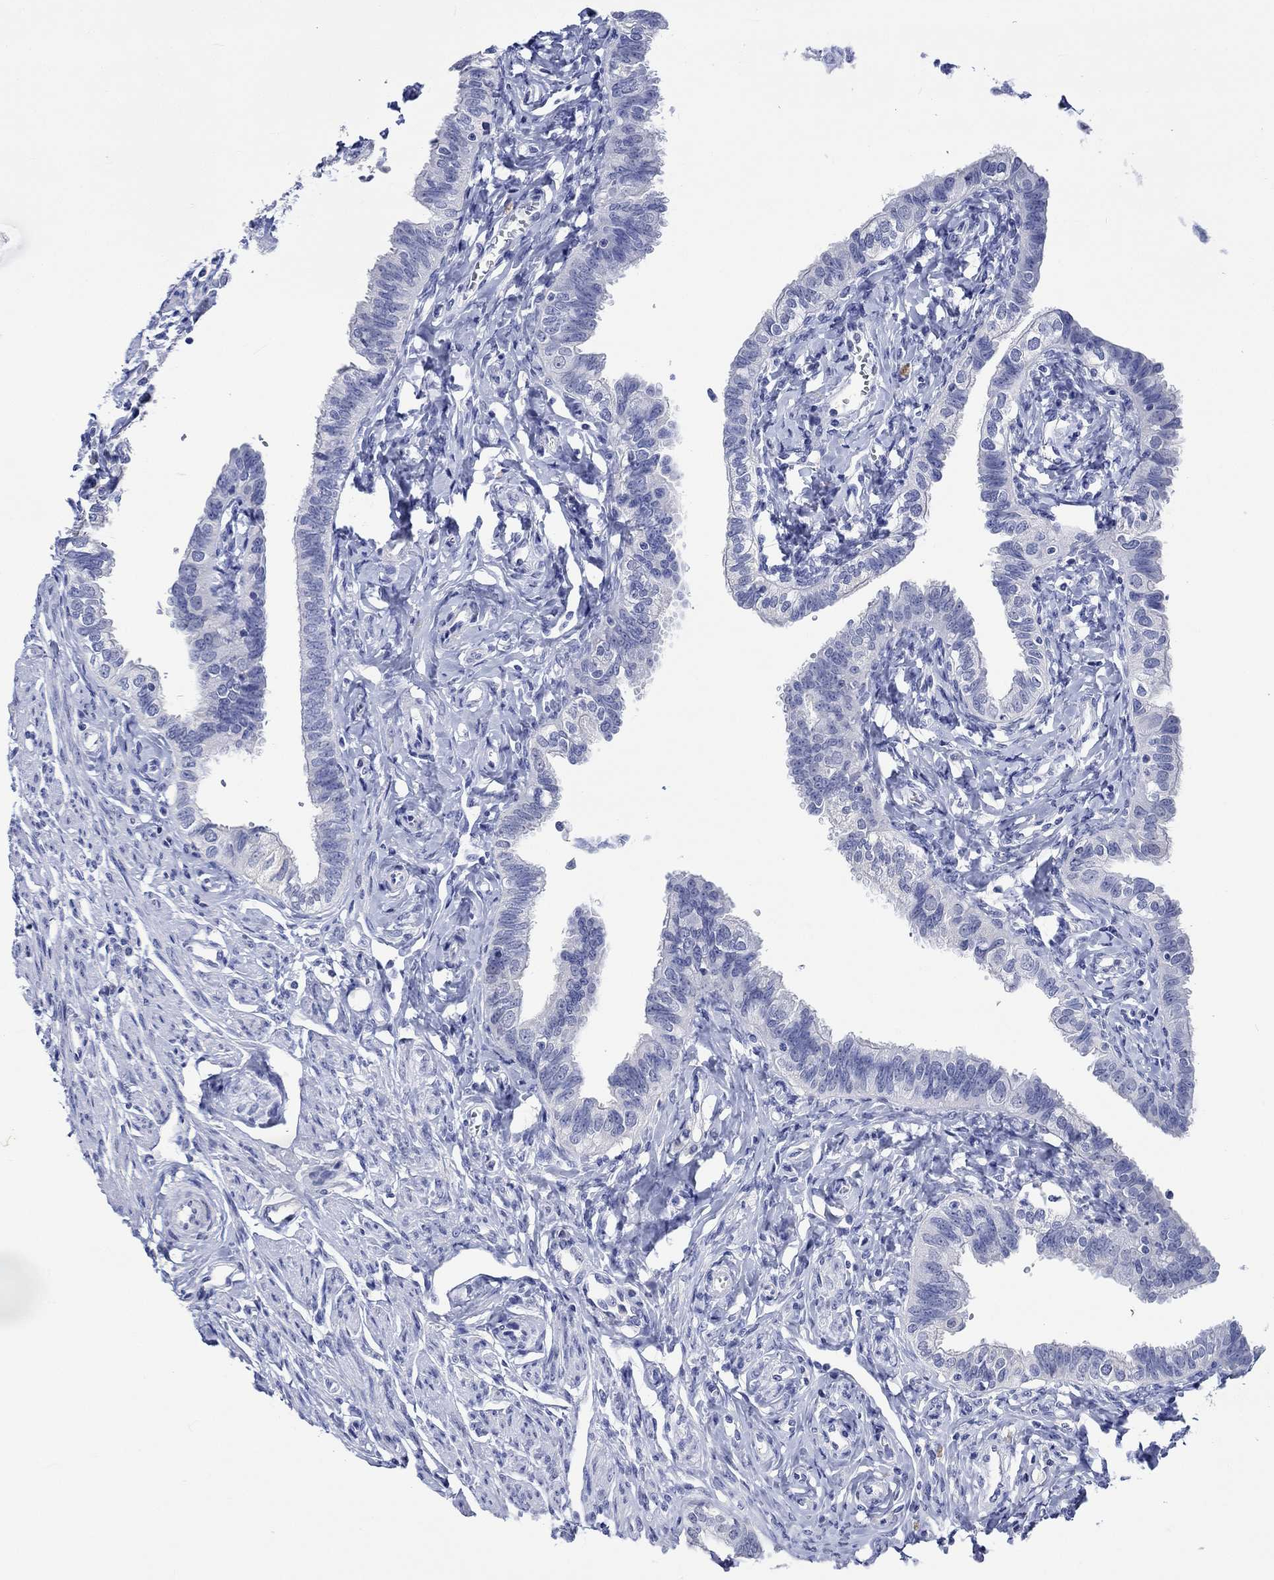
{"staining": {"intensity": "negative", "quantity": "none", "location": "none"}, "tissue": "fallopian tube", "cell_type": "Glandular cells", "image_type": "normal", "snomed": [{"axis": "morphology", "description": "Normal tissue, NOS"}, {"axis": "topography", "description": "Fallopian tube"}], "caption": "IHC of benign human fallopian tube demonstrates no expression in glandular cells.", "gene": "KLHL35", "patient": {"sex": "female", "age": 54}}